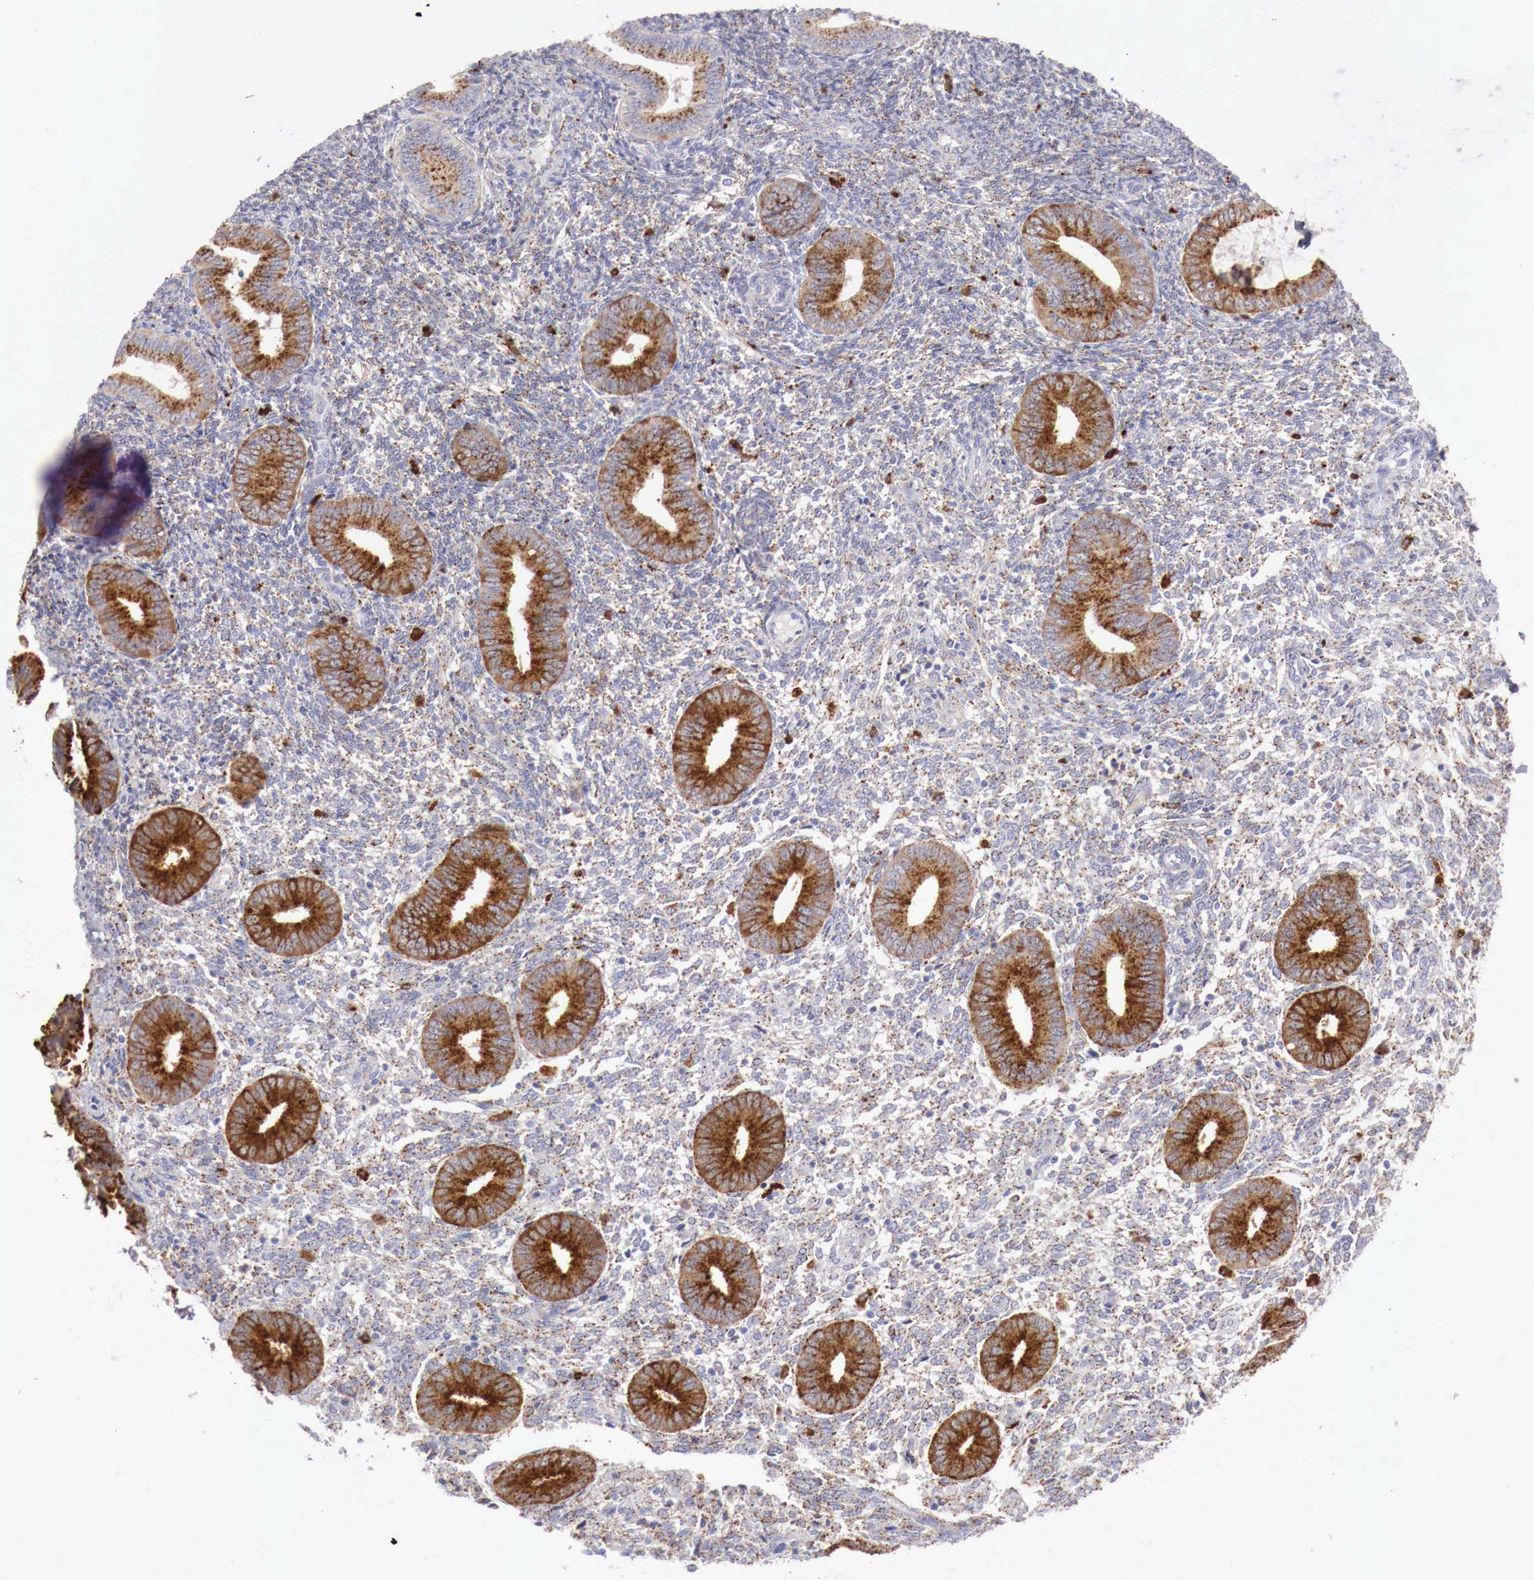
{"staining": {"intensity": "negative", "quantity": "none", "location": "none"}, "tissue": "endometrium", "cell_type": "Cells in endometrial stroma", "image_type": "normal", "snomed": [{"axis": "morphology", "description": "Normal tissue, NOS"}, {"axis": "topography", "description": "Endometrium"}], "caption": "Cells in endometrial stroma show no significant protein positivity in normal endometrium. (DAB (3,3'-diaminobenzidine) immunohistochemistry (IHC), high magnification).", "gene": "GLA", "patient": {"sex": "female", "age": 35}}